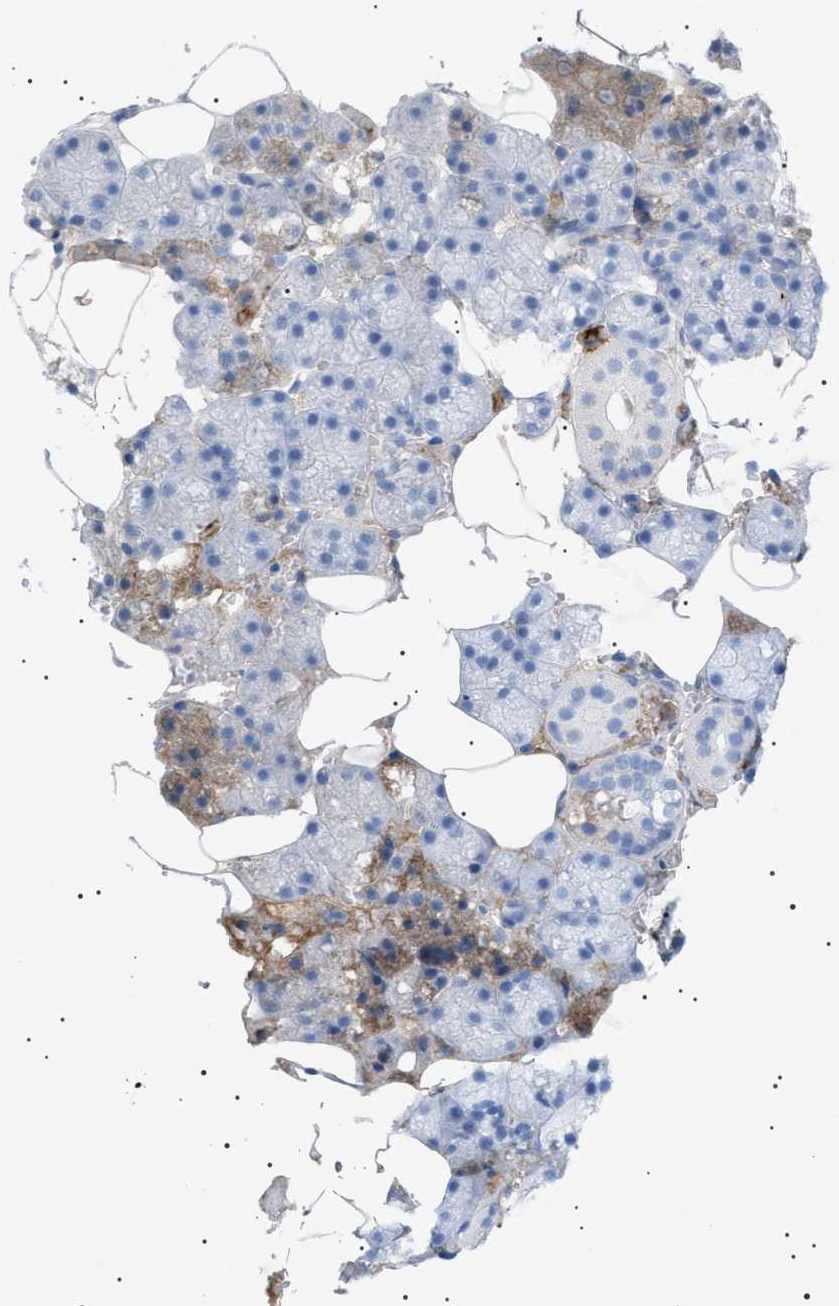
{"staining": {"intensity": "weak", "quantity": "<25%", "location": "cytoplasmic/membranous"}, "tissue": "salivary gland", "cell_type": "Glandular cells", "image_type": "normal", "snomed": [{"axis": "morphology", "description": "Normal tissue, NOS"}, {"axis": "topography", "description": "Salivary gland"}], "caption": "Immunohistochemistry image of unremarkable salivary gland: human salivary gland stained with DAB (3,3'-diaminobenzidine) demonstrates no significant protein positivity in glandular cells.", "gene": "LPA", "patient": {"sex": "male", "age": 62}}